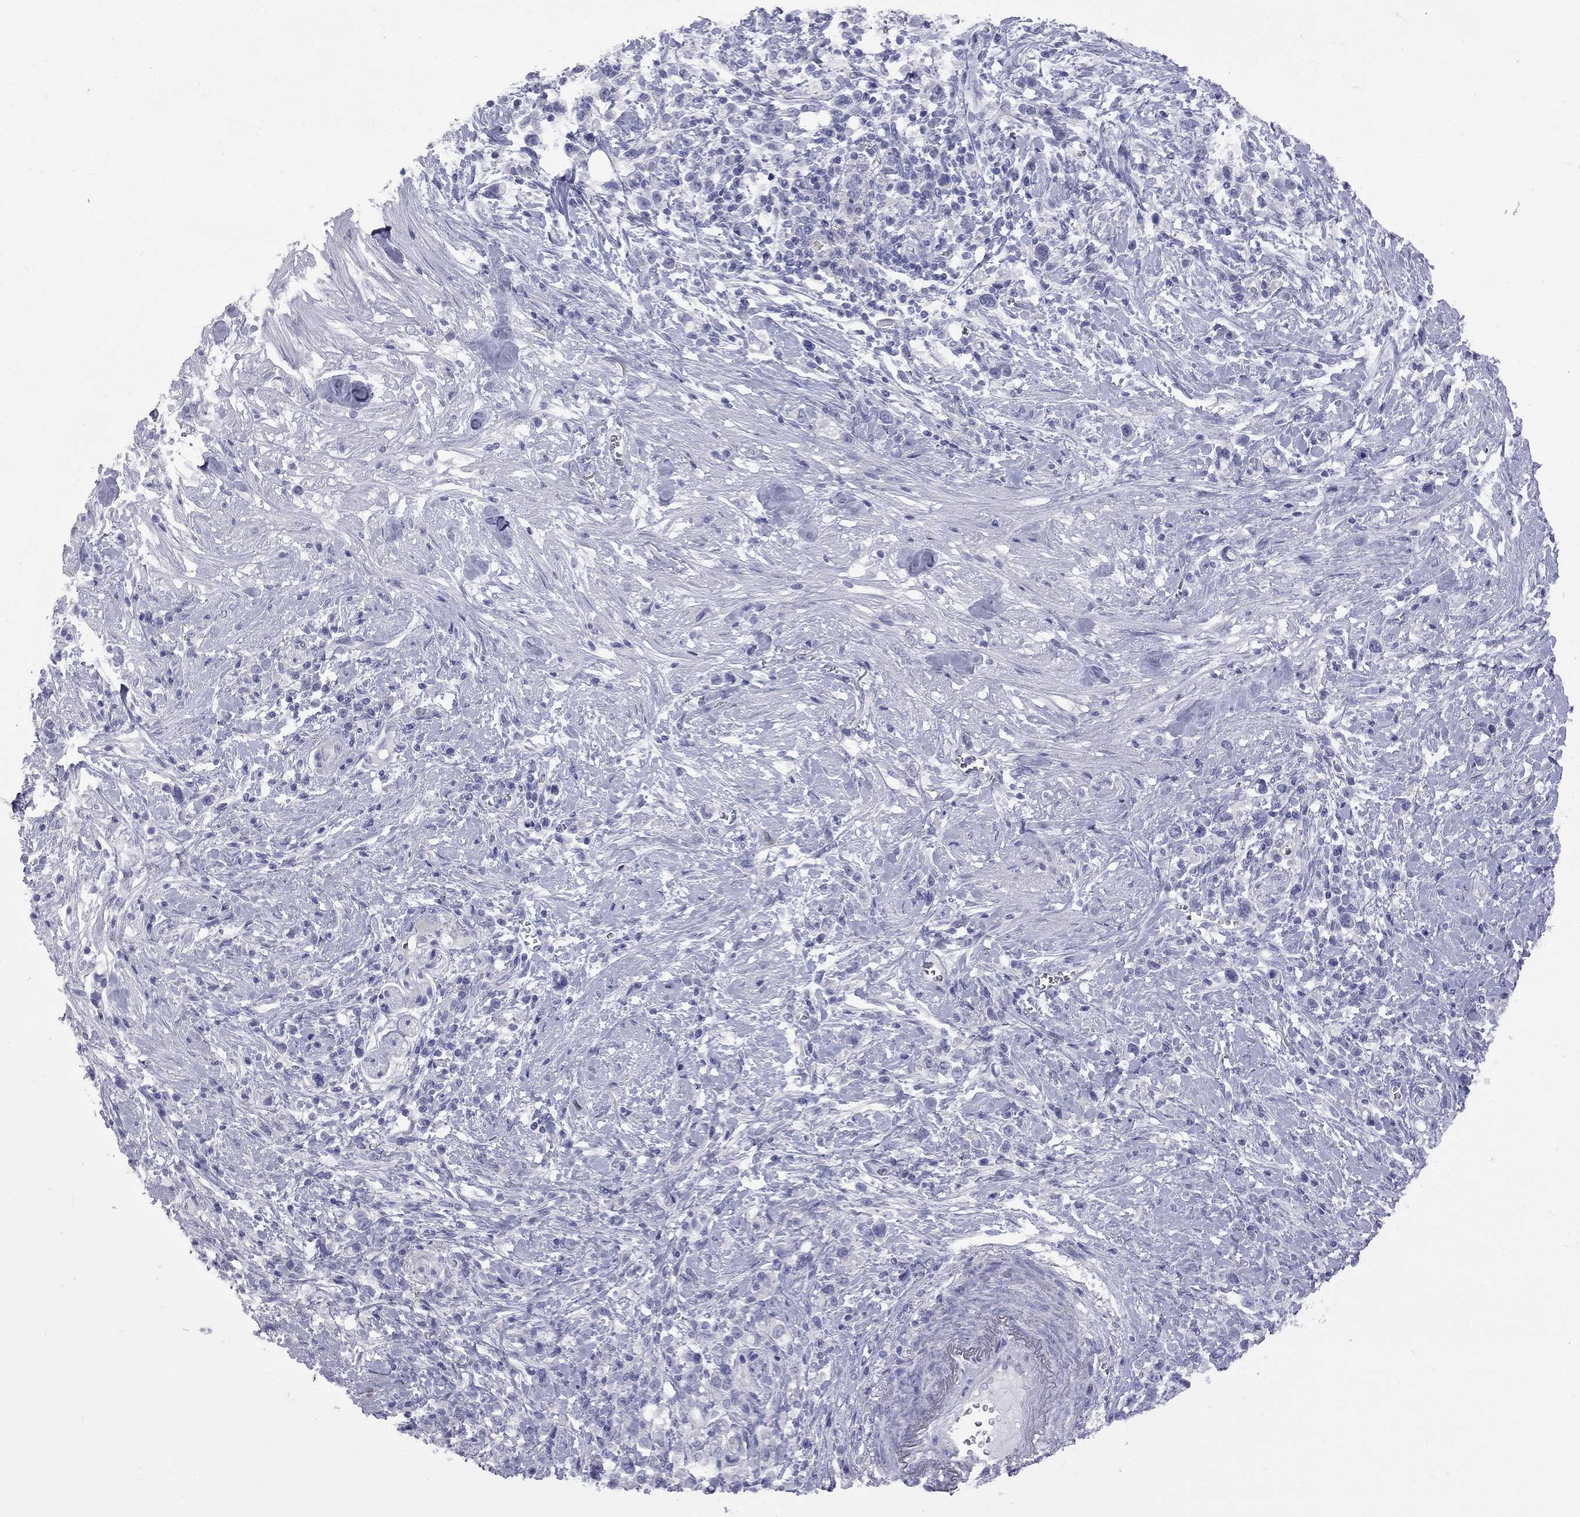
{"staining": {"intensity": "negative", "quantity": "none", "location": "none"}, "tissue": "stomach cancer", "cell_type": "Tumor cells", "image_type": "cancer", "snomed": [{"axis": "morphology", "description": "Adenocarcinoma, NOS"}, {"axis": "topography", "description": "Stomach"}], "caption": "A high-resolution image shows immunohistochemistry (IHC) staining of adenocarcinoma (stomach), which reveals no significant expression in tumor cells. (DAB (3,3'-diaminobenzidine) immunohistochemistry (IHC), high magnification).", "gene": "ABCB4", "patient": {"sex": "male", "age": 63}}